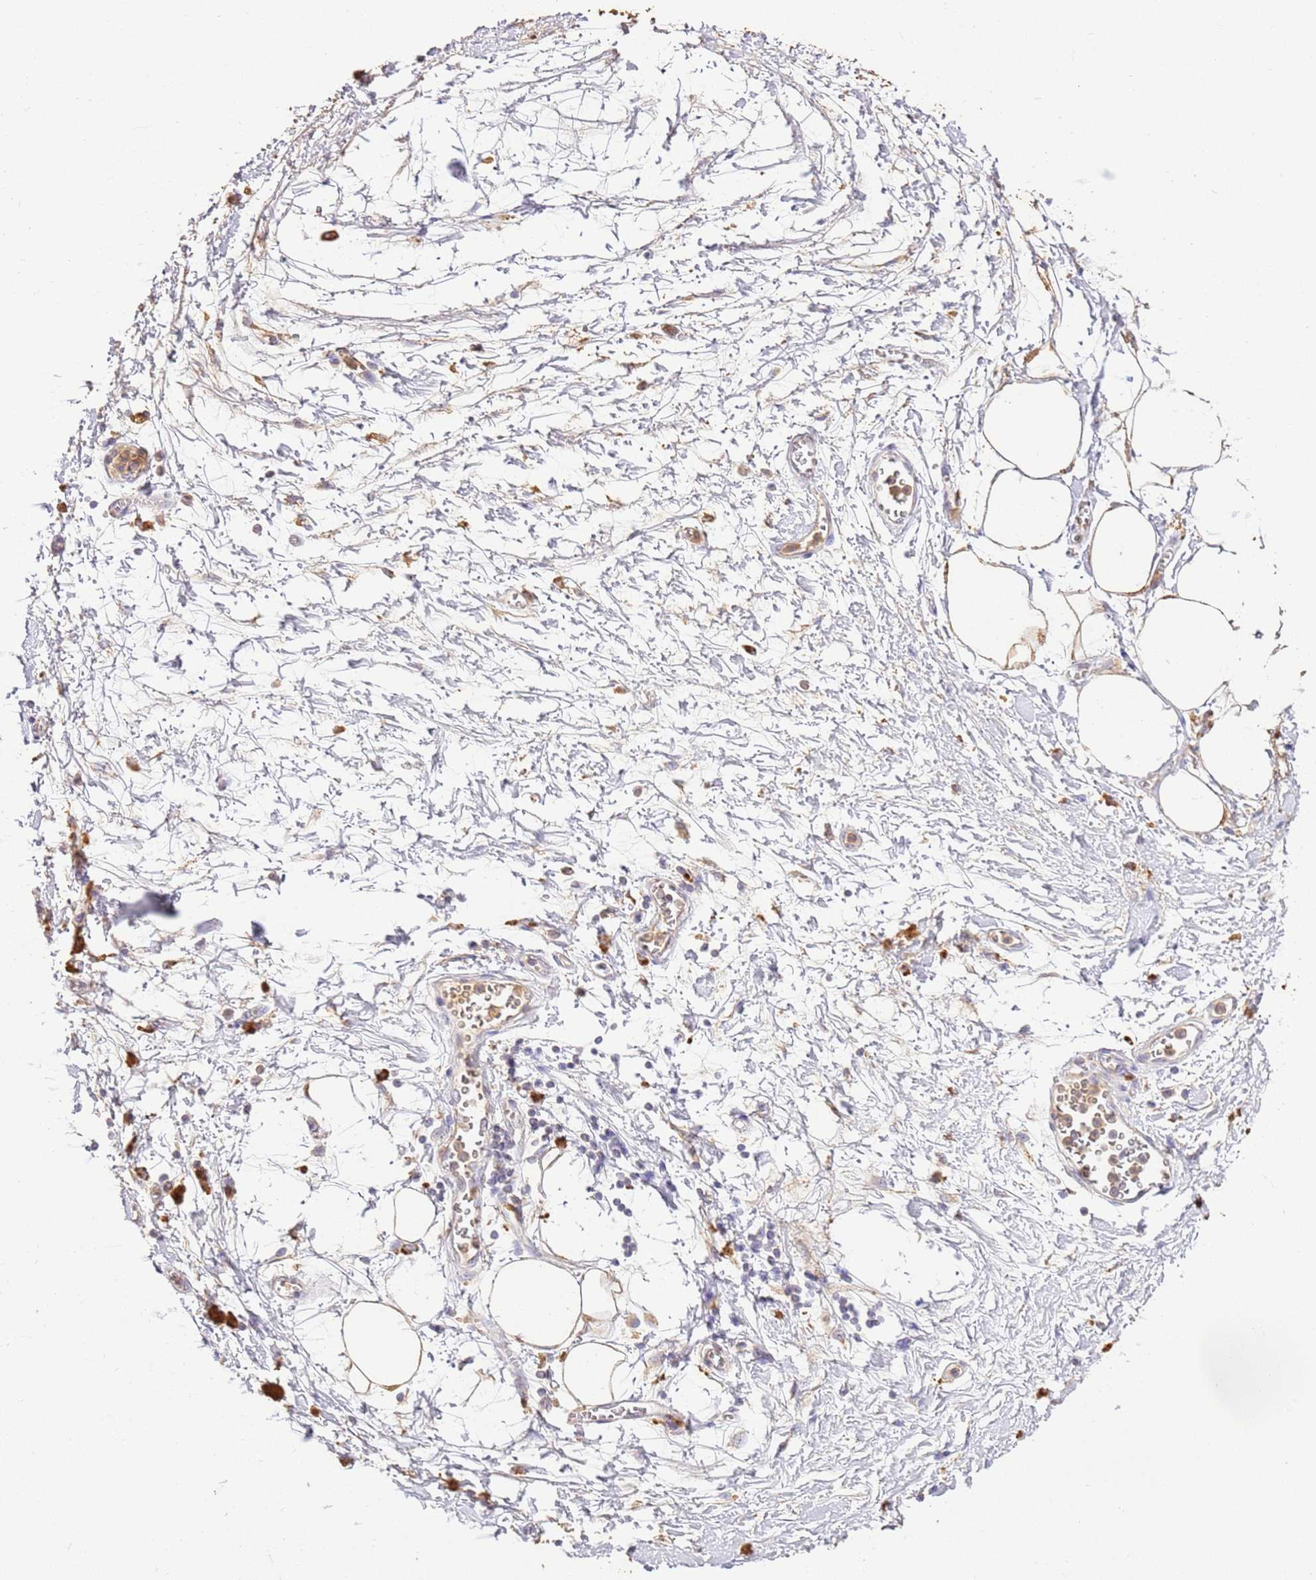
{"staining": {"intensity": "weak", "quantity": ">75%", "location": "cytoplasmic/membranous"}, "tissue": "adipose tissue", "cell_type": "Adipocytes", "image_type": "normal", "snomed": [{"axis": "morphology", "description": "Normal tissue, NOS"}, {"axis": "morphology", "description": "Adenocarcinoma, NOS"}, {"axis": "topography", "description": "Pancreas"}, {"axis": "topography", "description": "Peripheral nerve tissue"}], "caption": "A brown stain shows weak cytoplasmic/membranous staining of a protein in adipocytes of normal human adipose tissue. (DAB IHC, brown staining for protein, blue staining for nuclei).", "gene": "LRRC28", "patient": {"sex": "male", "age": 59}}